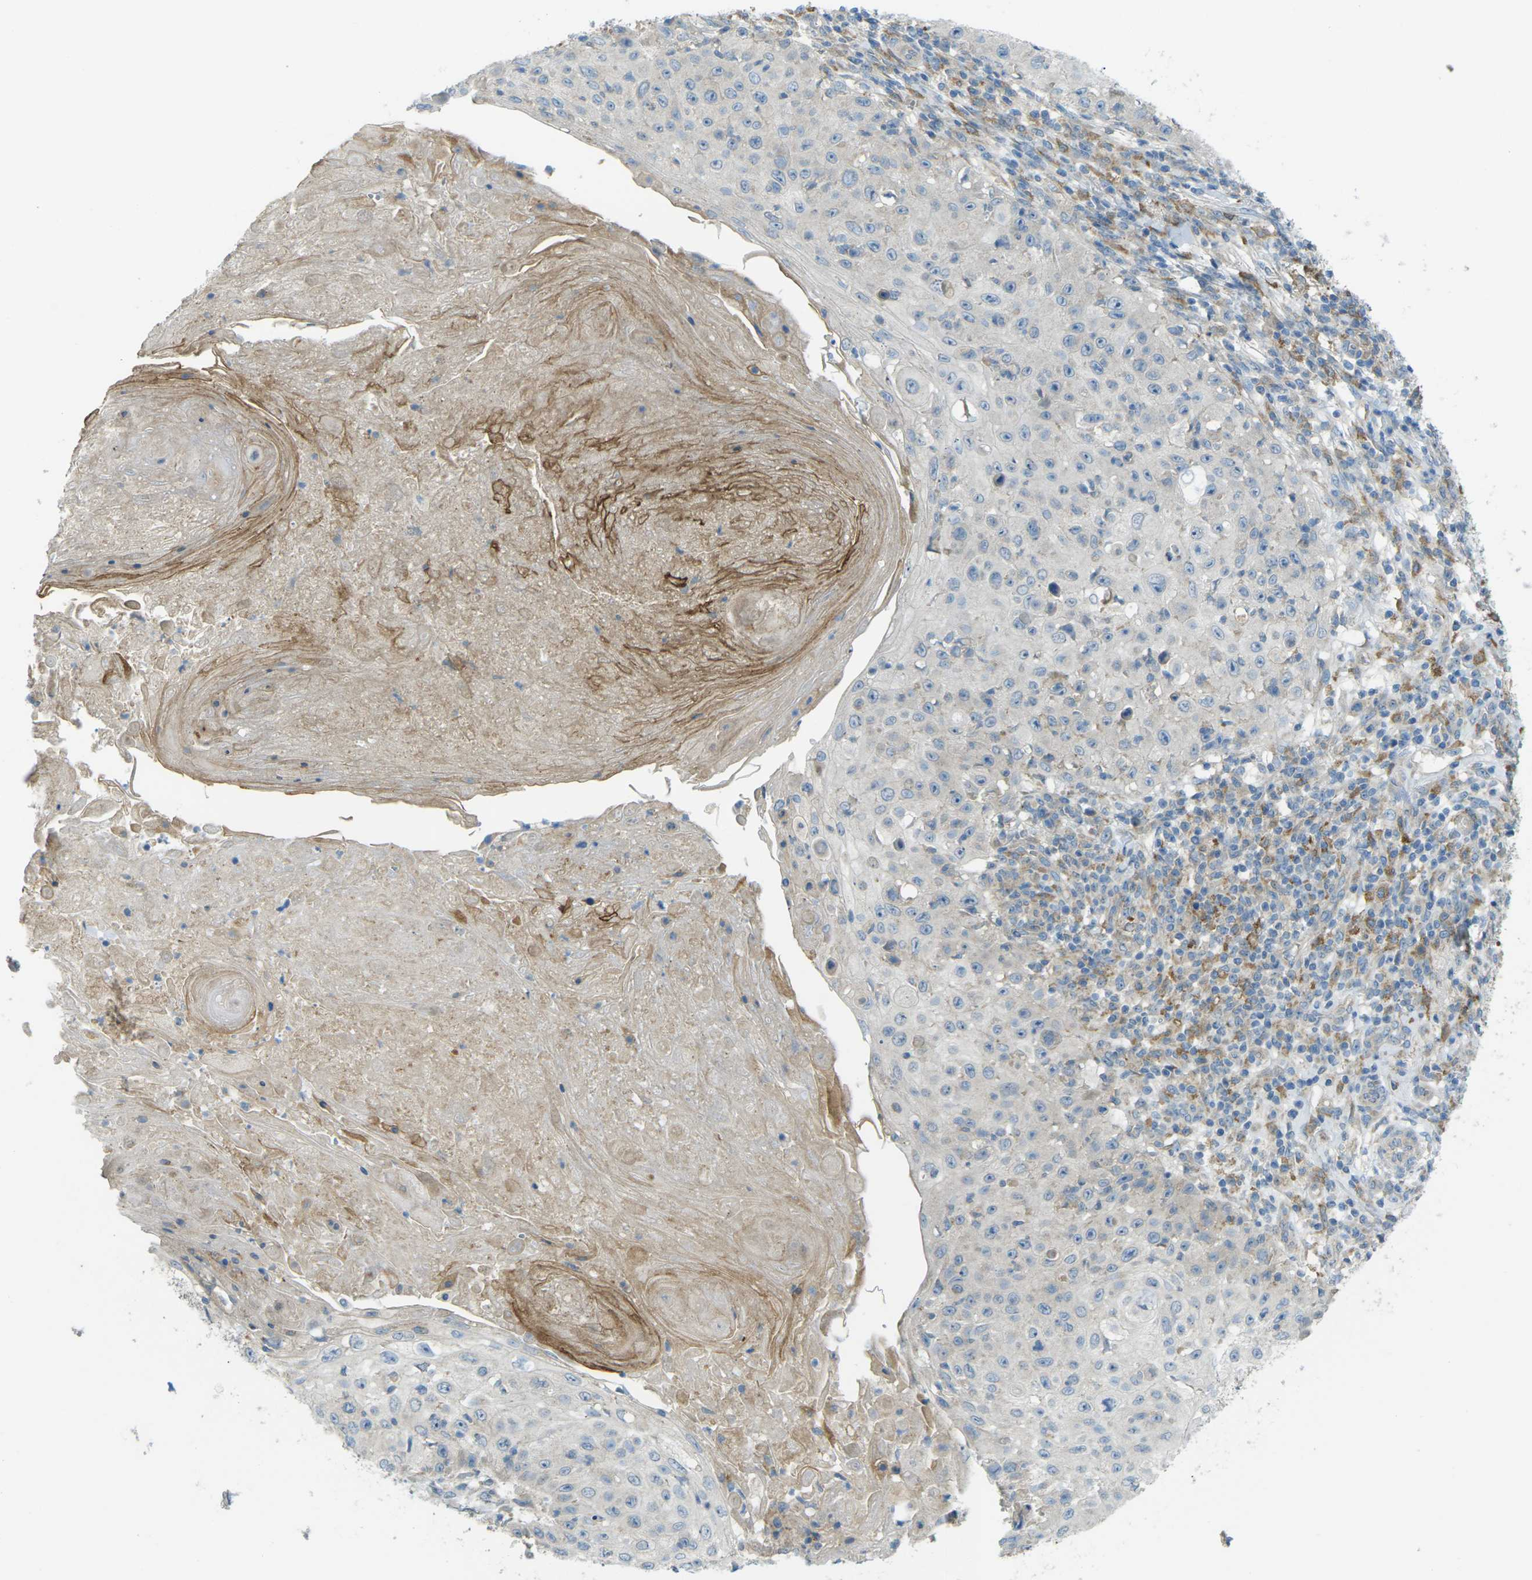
{"staining": {"intensity": "negative", "quantity": "none", "location": "none"}, "tissue": "skin cancer", "cell_type": "Tumor cells", "image_type": "cancer", "snomed": [{"axis": "morphology", "description": "Squamous cell carcinoma, NOS"}, {"axis": "topography", "description": "Skin"}], "caption": "The immunohistochemistry (IHC) image has no significant staining in tumor cells of skin cancer tissue.", "gene": "MYLK4", "patient": {"sex": "male", "age": 86}}